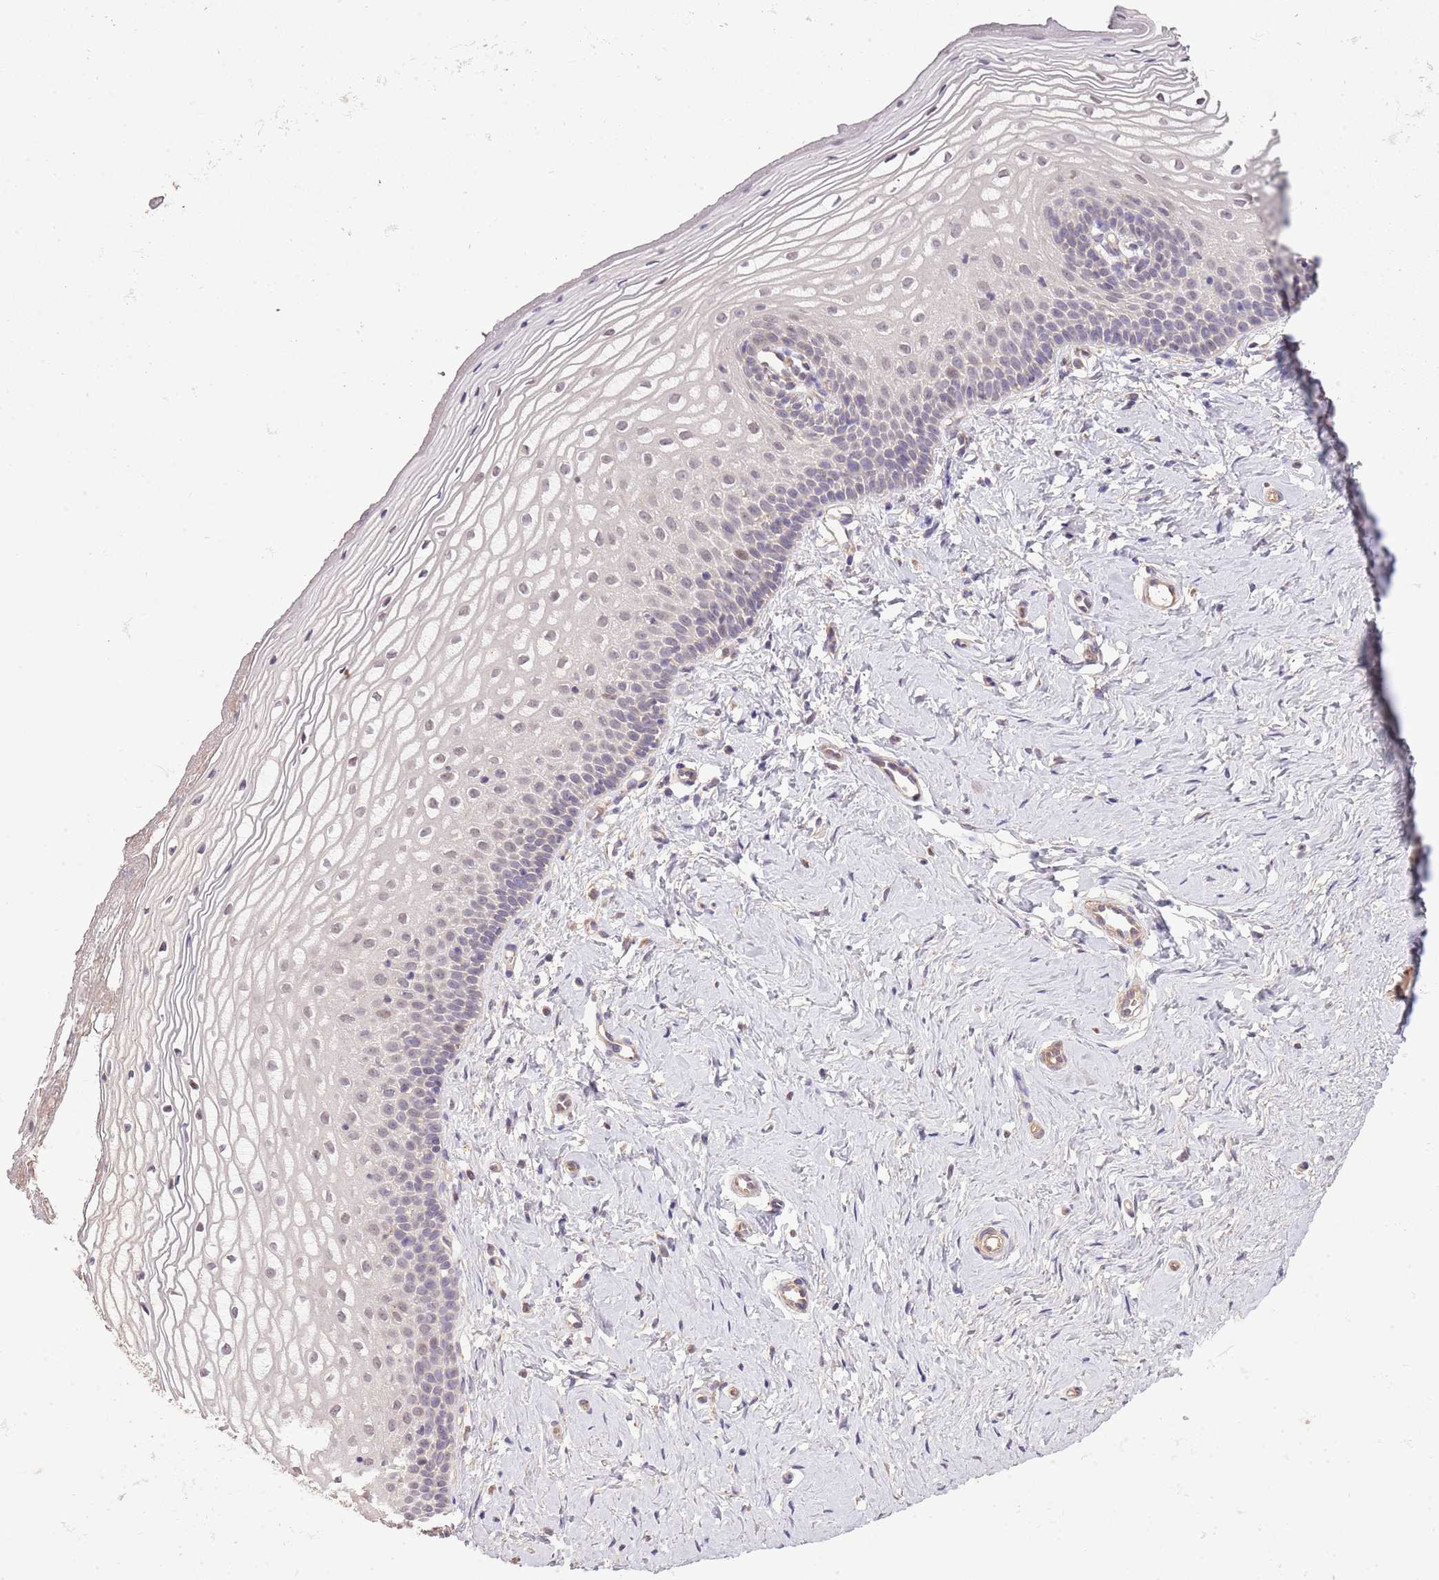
{"staining": {"intensity": "negative", "quantity": "none", "location": "none"}, "tissue": "vagina", "cell_type": "Squamous epithelial cells", "image_type": "normal", "snomed": [{"axis": "morphology", "description": "Normal tissue, NOS"}, {"axis": "topography", "description": "Vagina"}], "caption": "Human vagina stained for a protein using IHC displays no expression in squamous epithelial cells.", "gene": "IVD", "patient": {"sex": "female", "age": 65}}